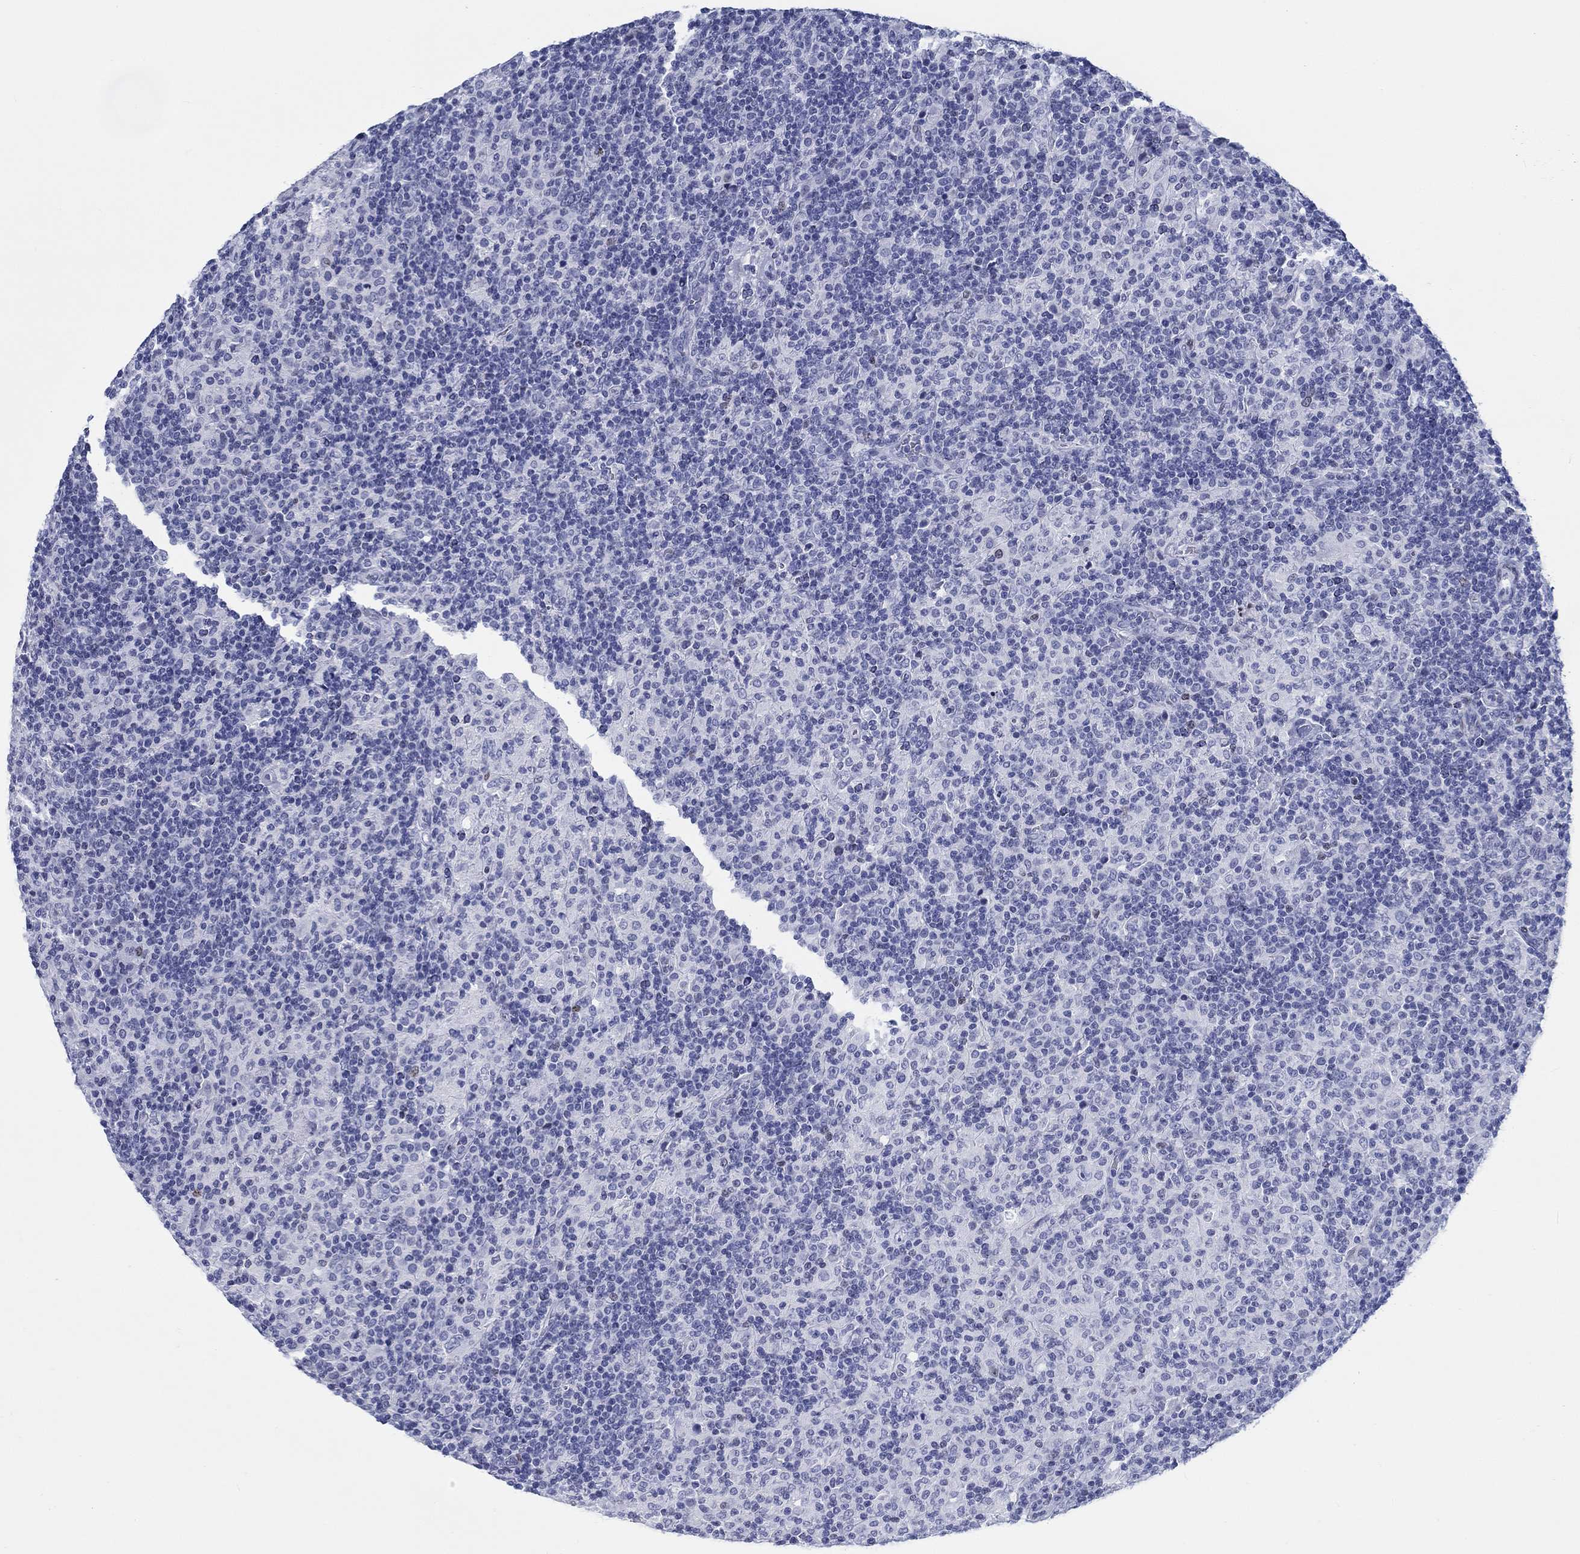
{"staining": {"intensity": "negative", "quantity": "none", "location": "none"}, "tissue": "lymphoma", "cell_type": "Tumor cells", "image_type": "cancer", "snomed": [{"axis": "morphology", "description": "Hodgkin's disease, NOS"}, {"axis": "topography", "description": "Lymph node"}], "caption": "DAB immunohistochemical staining of Hodgkin's disease reveals no significant expression in tumor cells. Brightfield microscopy of immunohistochemistry (IHC) stained with DAB (brown) and hematoxylin (blue), captured at high magnification.", "gene": "H1-1", "patient": {"sex": "male", "age": 70}}